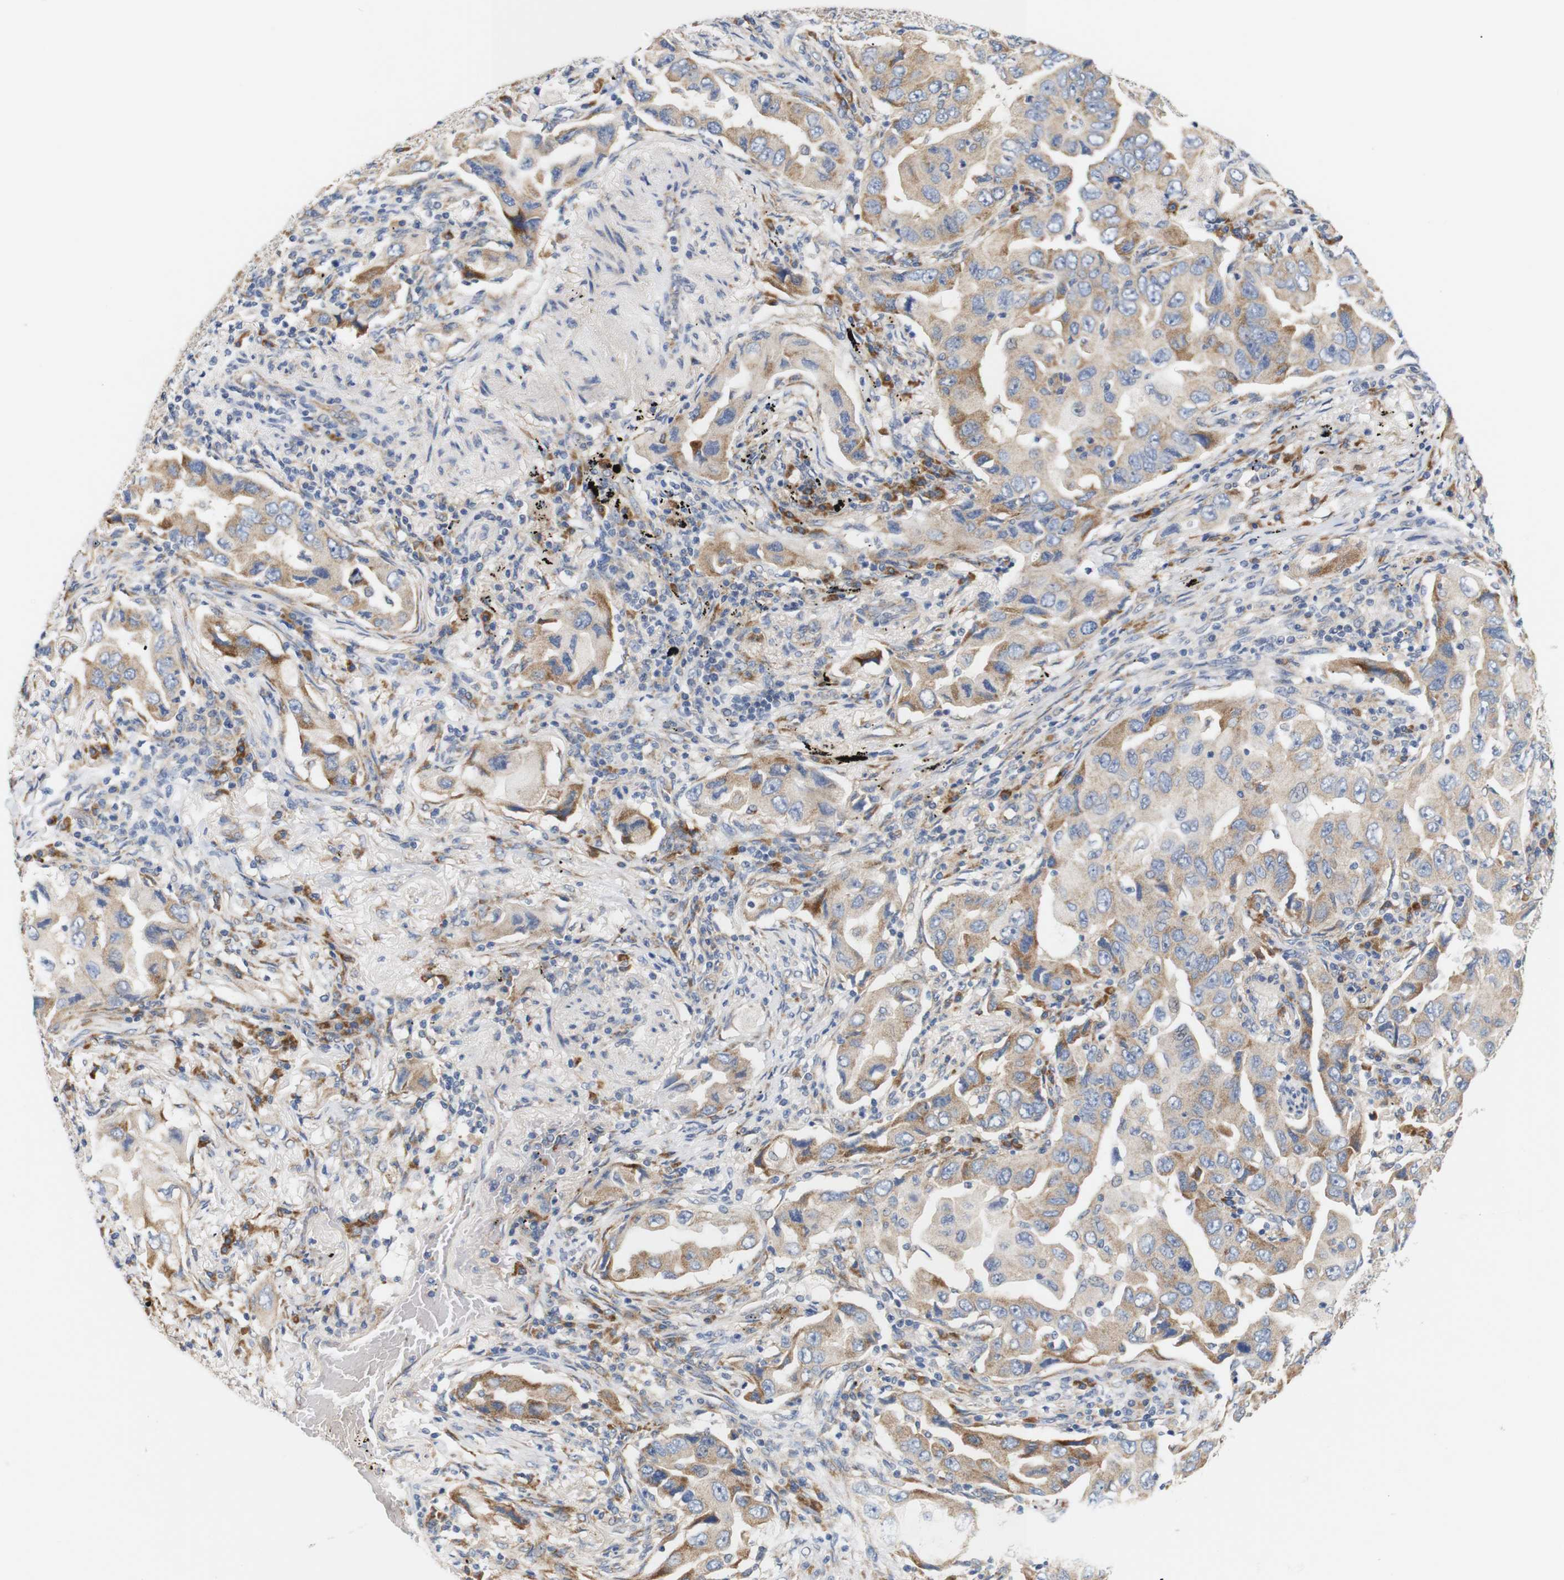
{"staining": {"intensity": "moderate", "quantity": ">75%", "location": "cytoplasmic/membranous"}, "tissue": "lung cancer", "cell_type": "Tumor cells", "image_type": "cancer", "snomed": [{"axis": "morphology", "description": "Adenocarcinoma, NOS"}, {"axis": "topography", "description": "Lung"}], "caption": "This is a micrograph of IHC staining of lung cancer, which shows moderate expression in the cytoplasmic/membranous of tumor cells.", "gene": "TRIM5", "patient": {"sex": "female", "age": 65}}